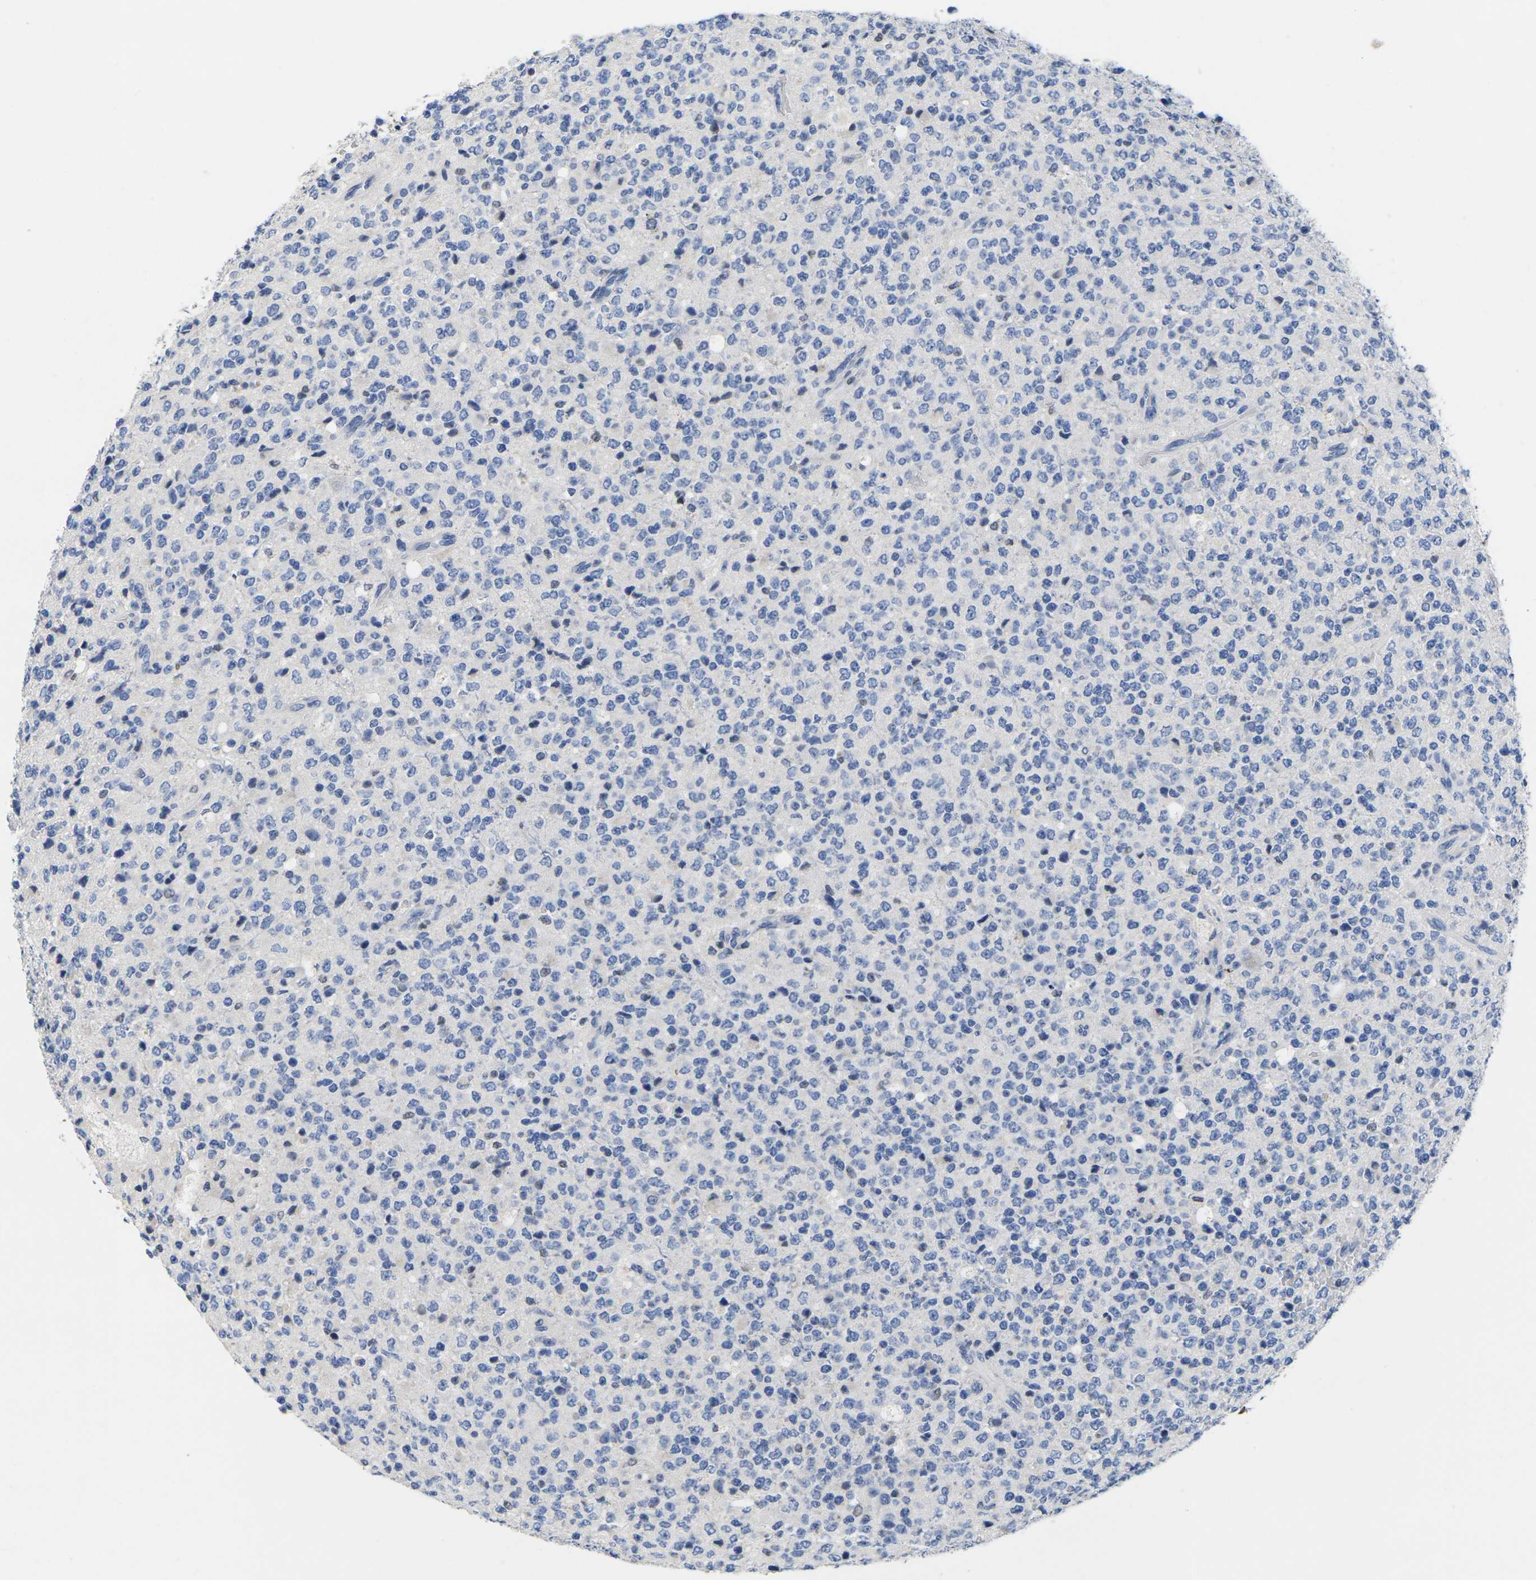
{"staining": {"intensity": "negative", "quantity": "none", "location": "none"}, "tissue": "glioma", "cell_type": "Tumor cells", "image_type": "cancer", "snomed": [{"axis": "morphology", "description": "Glioma, malignant, High grade"}, {"axis": "topography", "description": "pancreas cauda"}], "caption": "Malignant glioma (high-grade) was stained to show a protein in brown. There is no significant expression in tumor cells.", "gene": "IKZF1", "patient": {"sex": "male", "age": 60}}